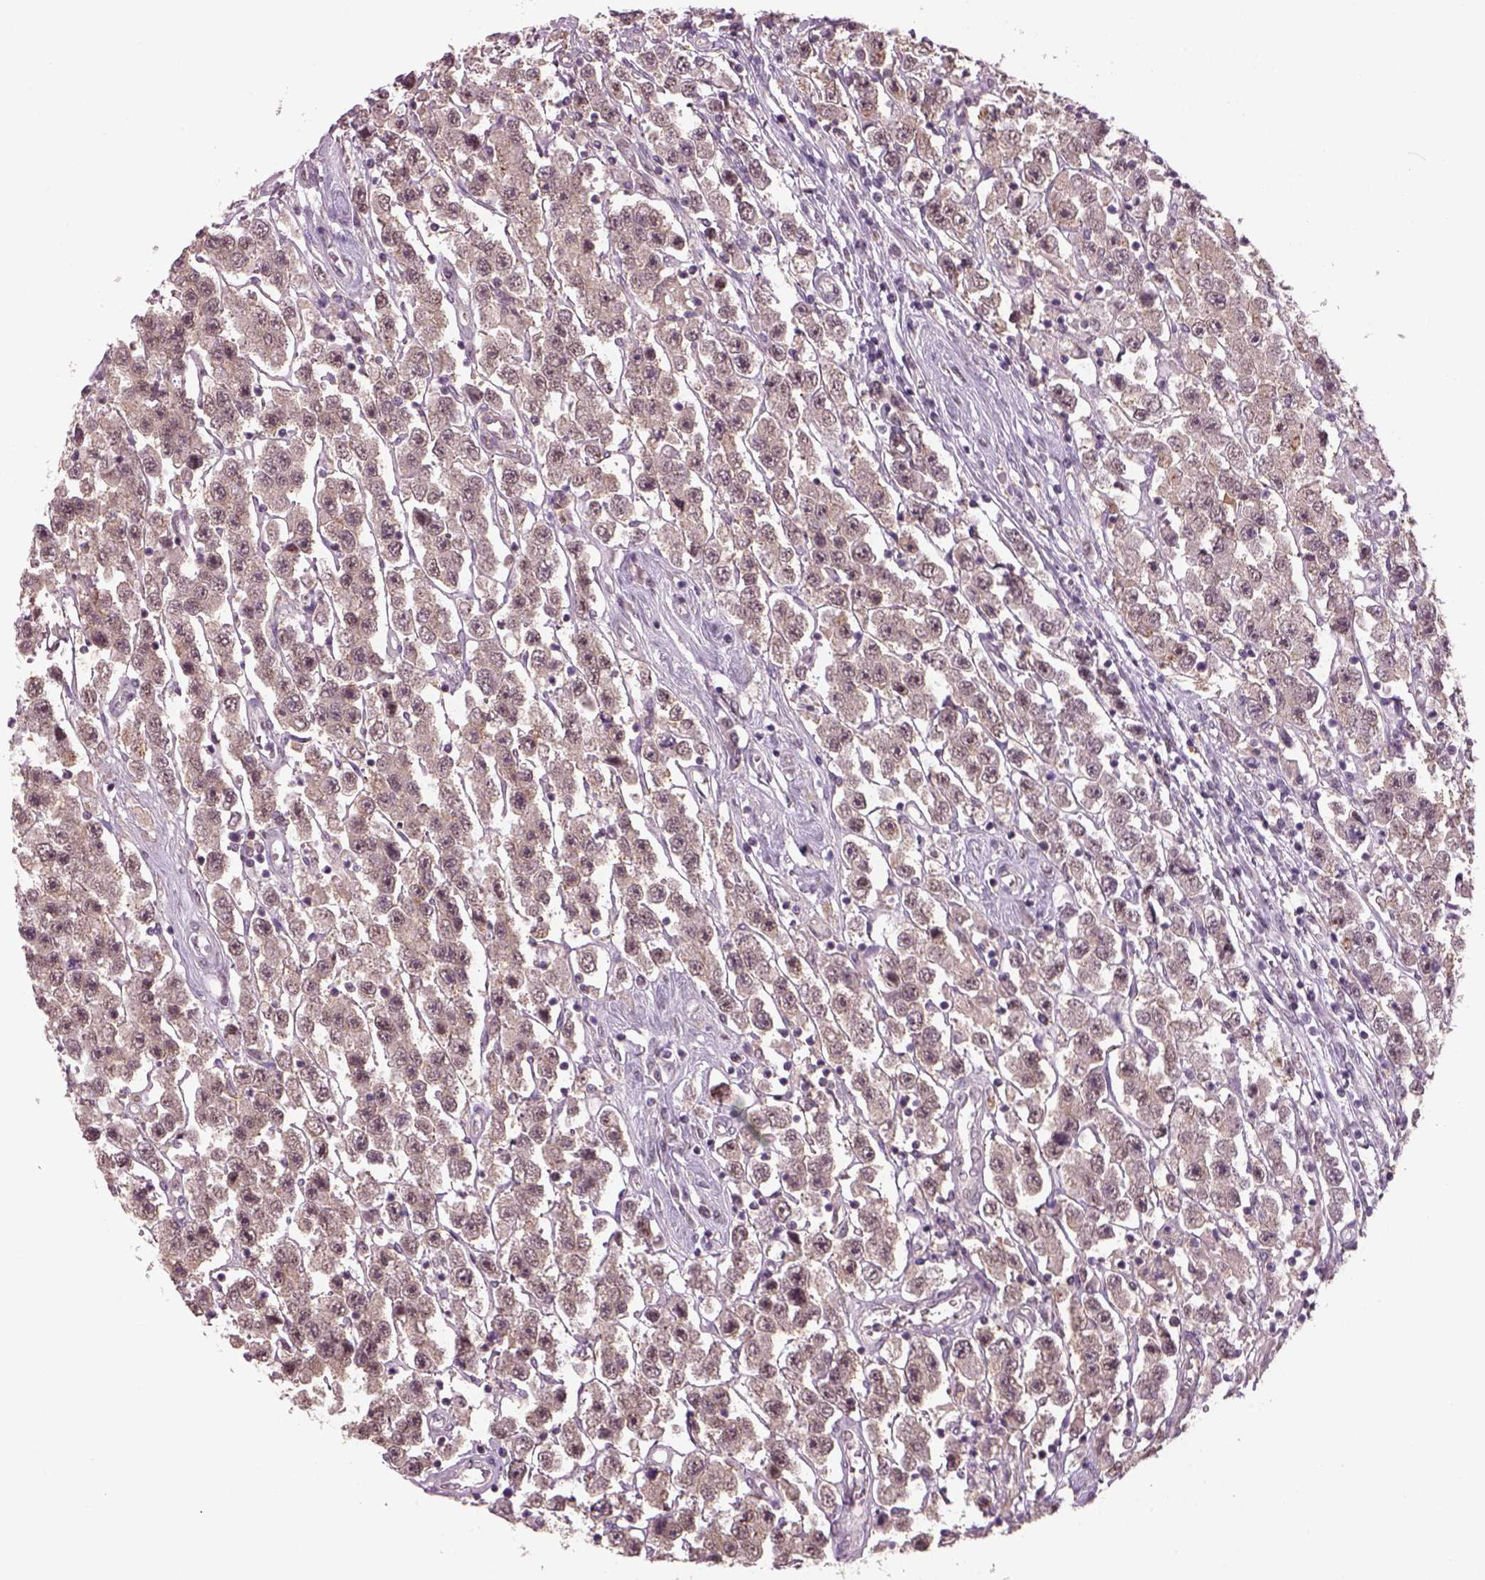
{"staining": {"intensity": "negative", "quantity": "none", "location": "none"}, "tissue": "testis cancer", "cell_type": "Tumor cells", "image_type": "cancer", "snomed": [{"axis": "morphology", "description": "Seminoma, NOS"}, {"axis": "topography", "description": "Testis"}], "caption": "High power microscopy micrograph of an immunohistochemistry (IHC) image of seminoma (testis), revealing no significant expression in tumor cells. (DAB immunohistochemistry (IHC) visualized using brightfield microscopy, high magnification).", "gene": "NAT8", "patient": {"sex": "male", "age": 45}}